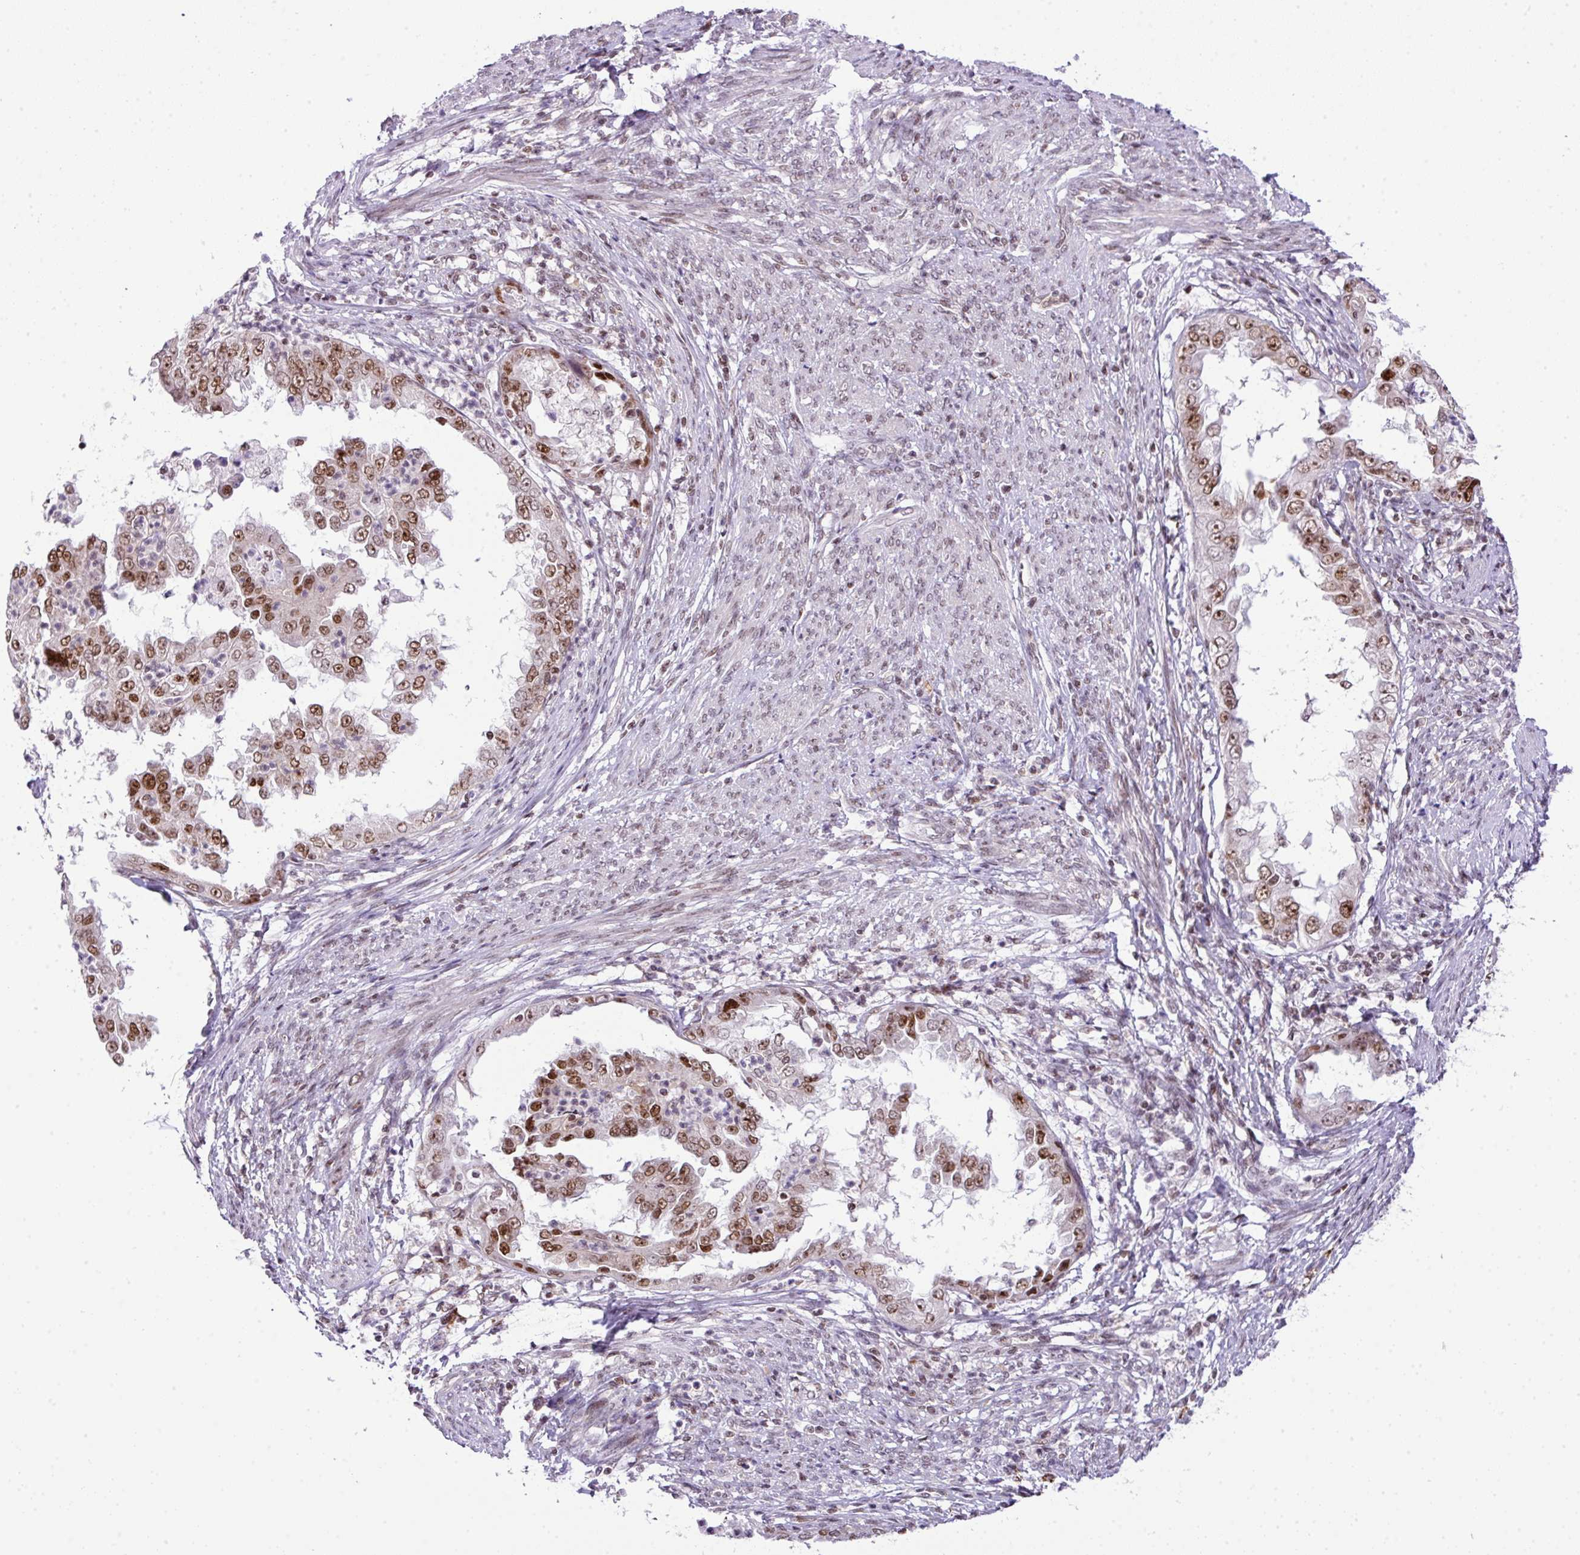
{"staining": {"intensity": "moderate", "quantity": ">75%", "location": "nuclear"}, "tissue": "endometrial cancer", "cell_type": "Tumor cells", "image_type": "cancer", "snomed": [{"axis": "morphology", "description": "Adenocarcinoma, NOS"}, {"axis": "topography", "description": "Endometrium"}], "caption": "Immunohistochemical staining of human endometrial adenocarcinoma exhibits moderate nuclear protein expression in approximately >75% of tumor cells.", "gene": "CCDC137", "patient": {"sex": "female", "age": 85}}